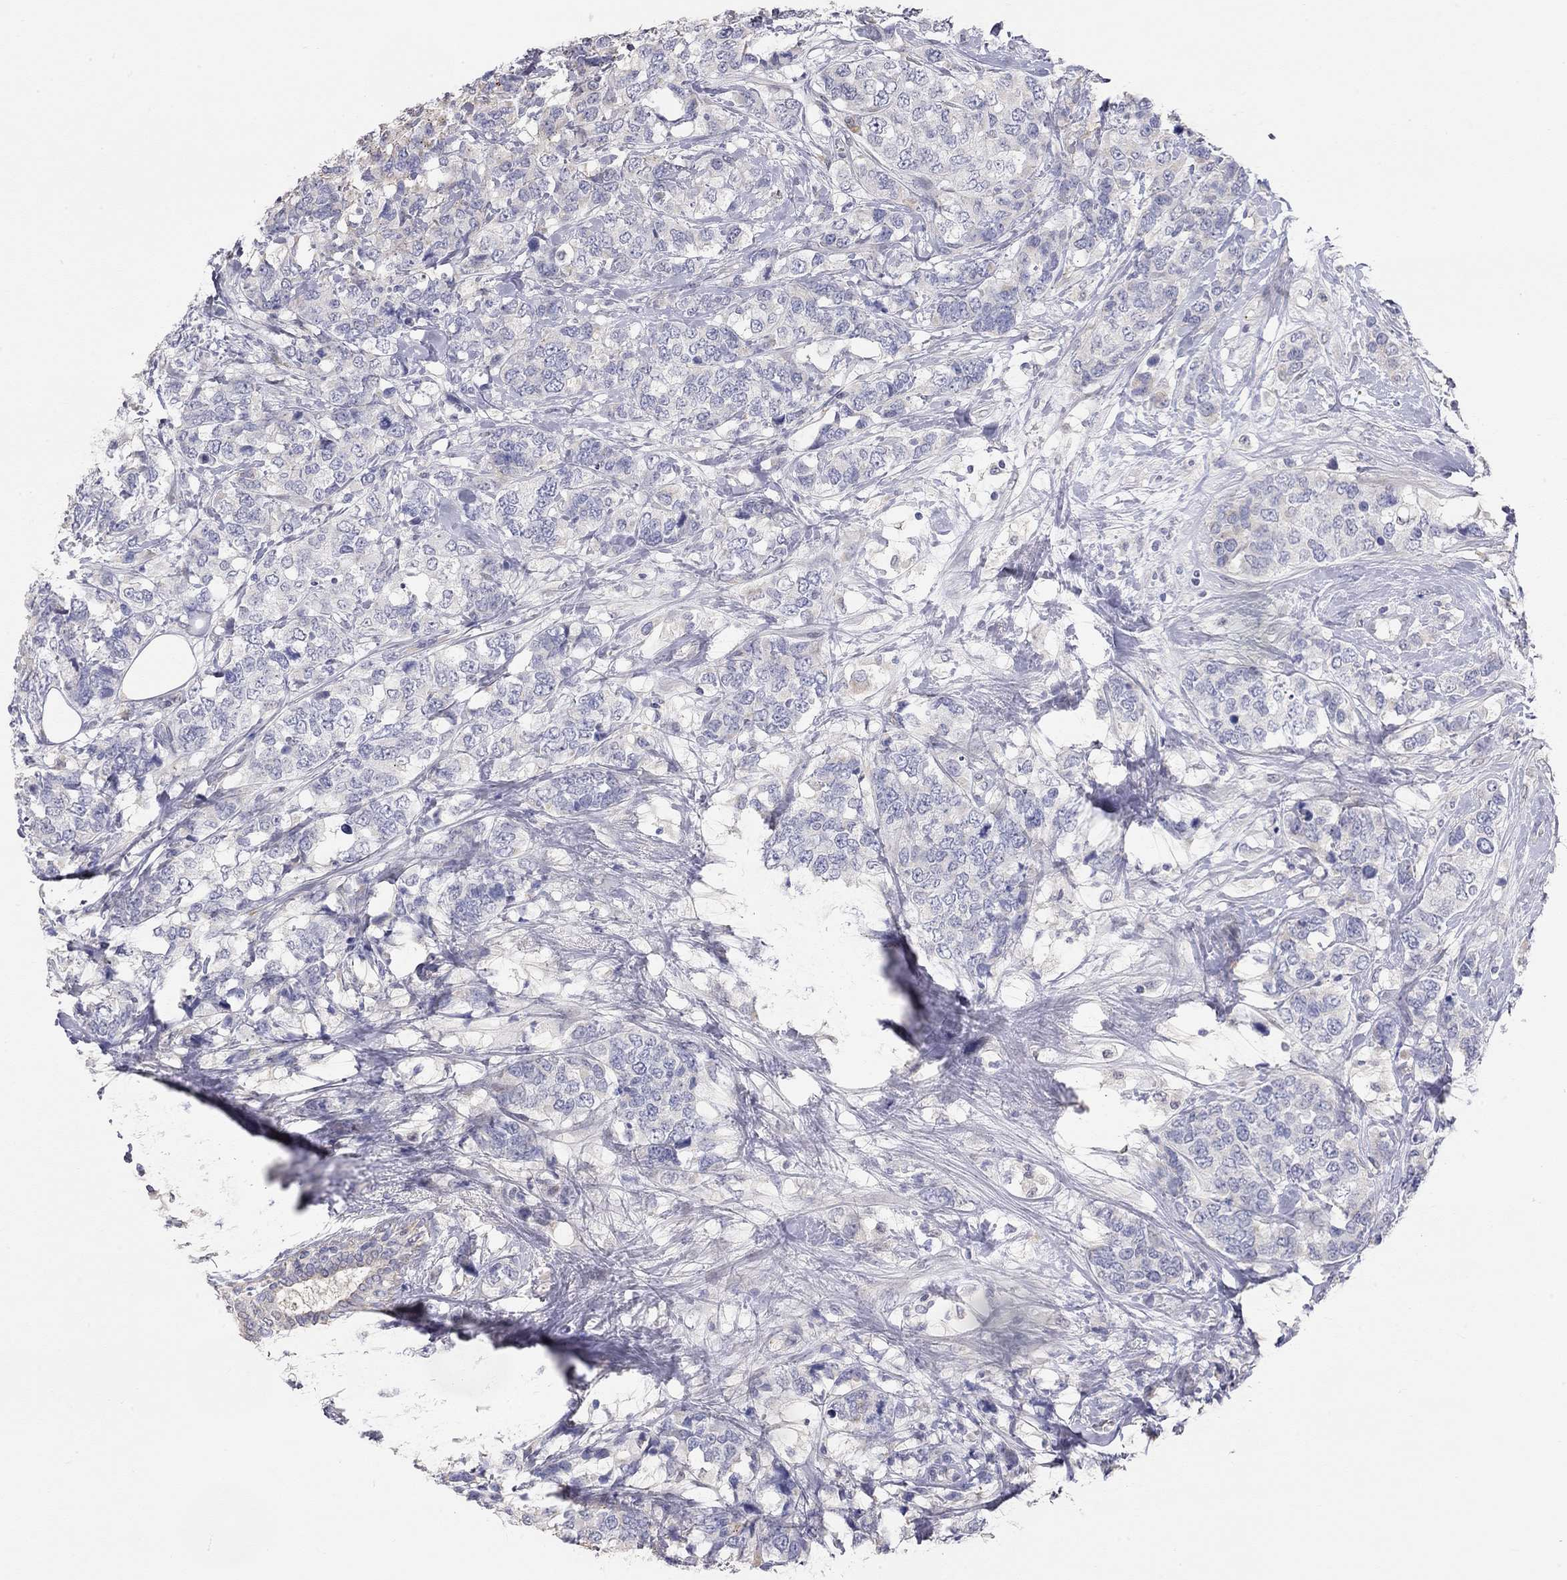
{"staining": {"intensity": "negative", "quantity": "none", "location": "none"}, "tissue": "breast cancer", "cell_type": "Tumor cells", "image_type": "cancer", "snomed": [{"axis": "morphology", "description": "Lobular carcinoma"}, {"axis": "topography", "description": "Breast"}], "caption": "Human lobular carcinoma (breast) stained for a protein using immunohistochemistry exhibits no positivity in tumor cells.", "gene": "PAPSS2", "patient": {"sex": "female", "age": 59}}